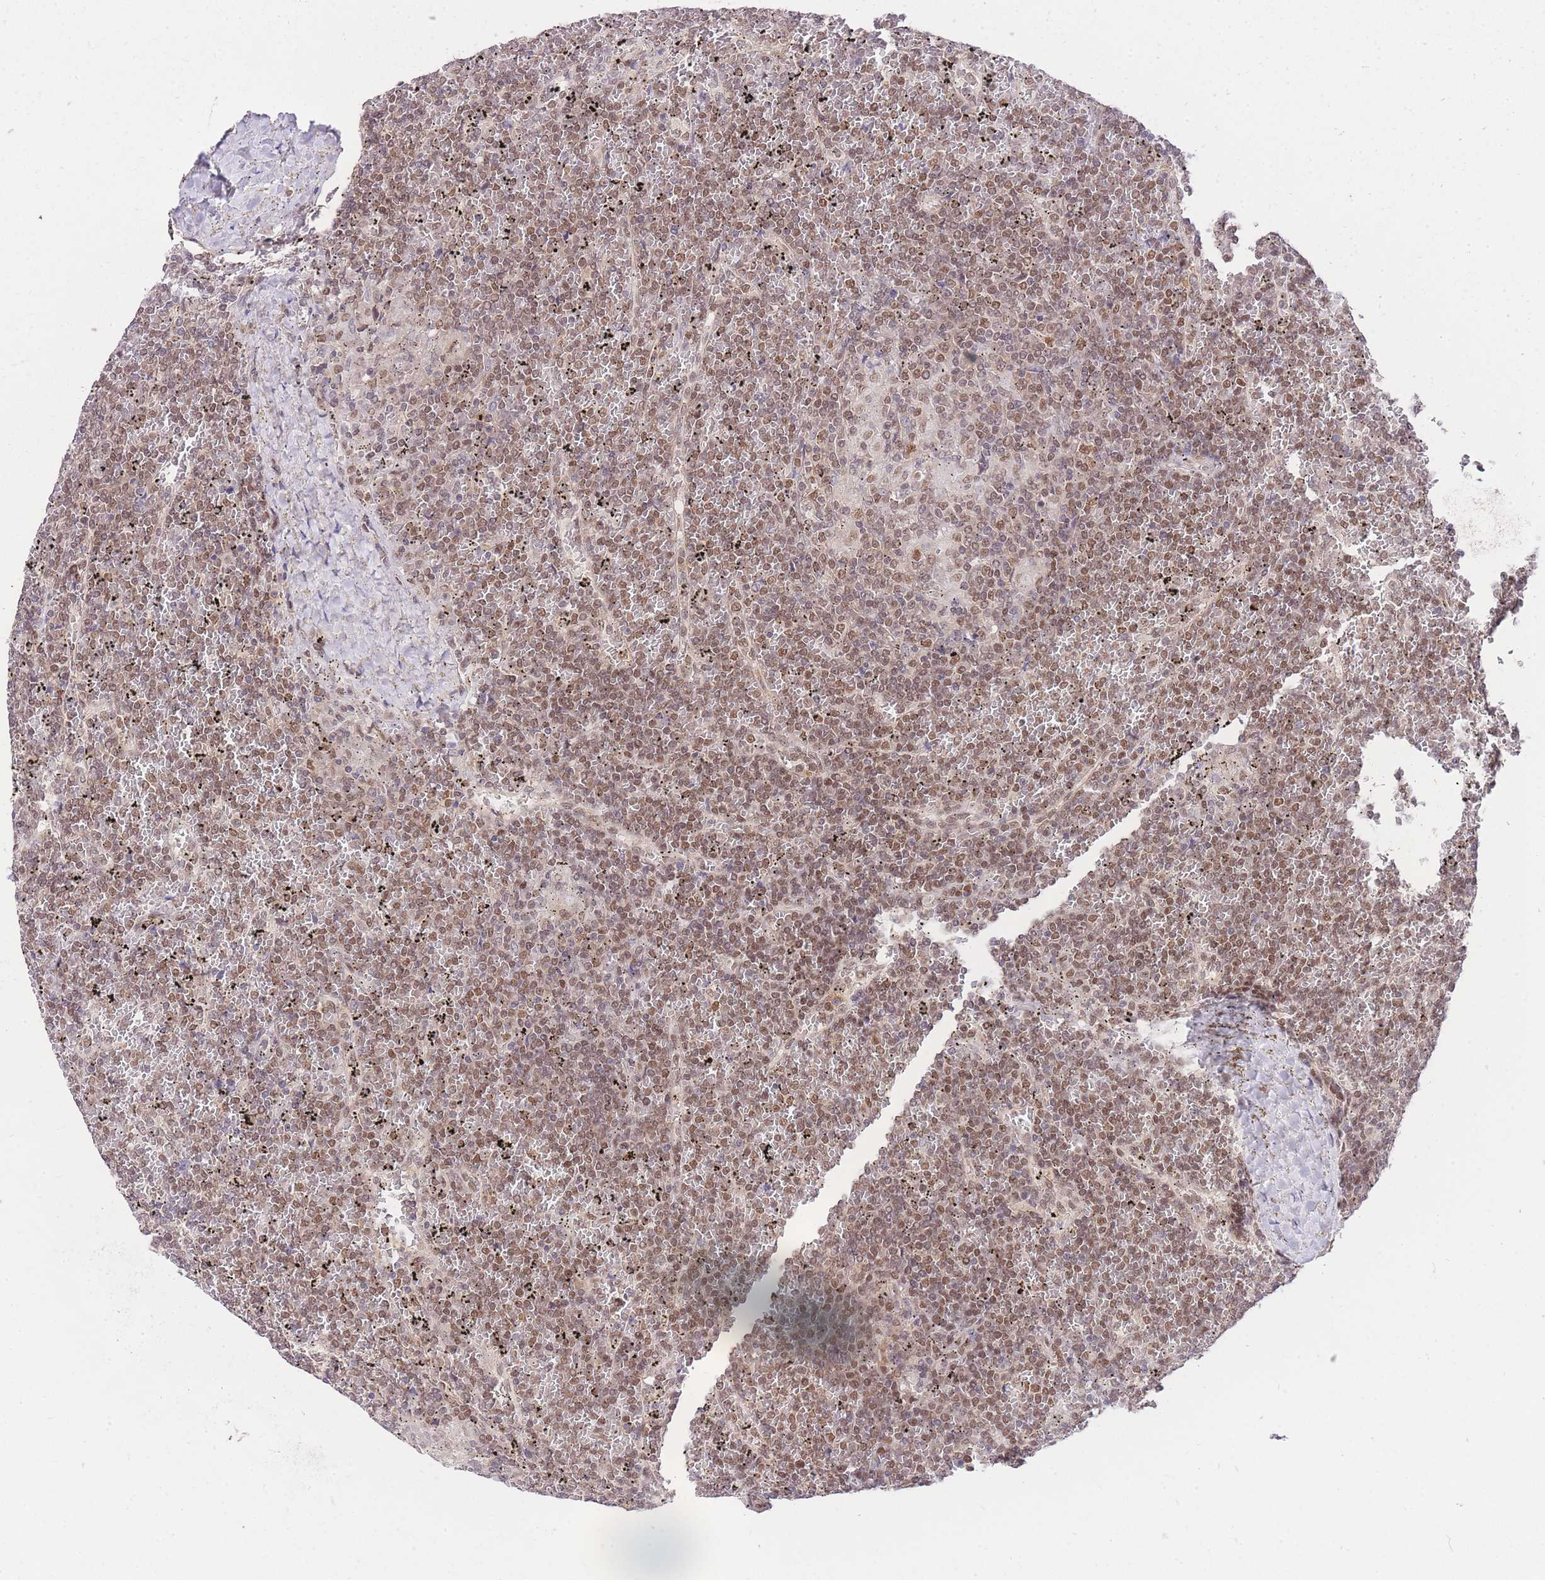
{"staining": {"intensity": "moderate", "quantity": ">75%", "location": "nuclear"}, "tissue": "lymphoma", "cell_type": "Tumor cells", "image_type": "cancer", "snomed": [{"axis": "morphology", "description": "Malignant lymphoma, non-Hodgkin's type, Low grade"}, {"axis": "topography", "description": "Spleen"}], "caption": "Approximately >75% of tumor cells in human malignant lymphoma, non-Hodgkin's type (low-grade) show moderate nuclear protein staining as visualized by brown immunohistochemical staining.", "gene": "UBXN7", "patient": {"sex": "female", "age": 19}}